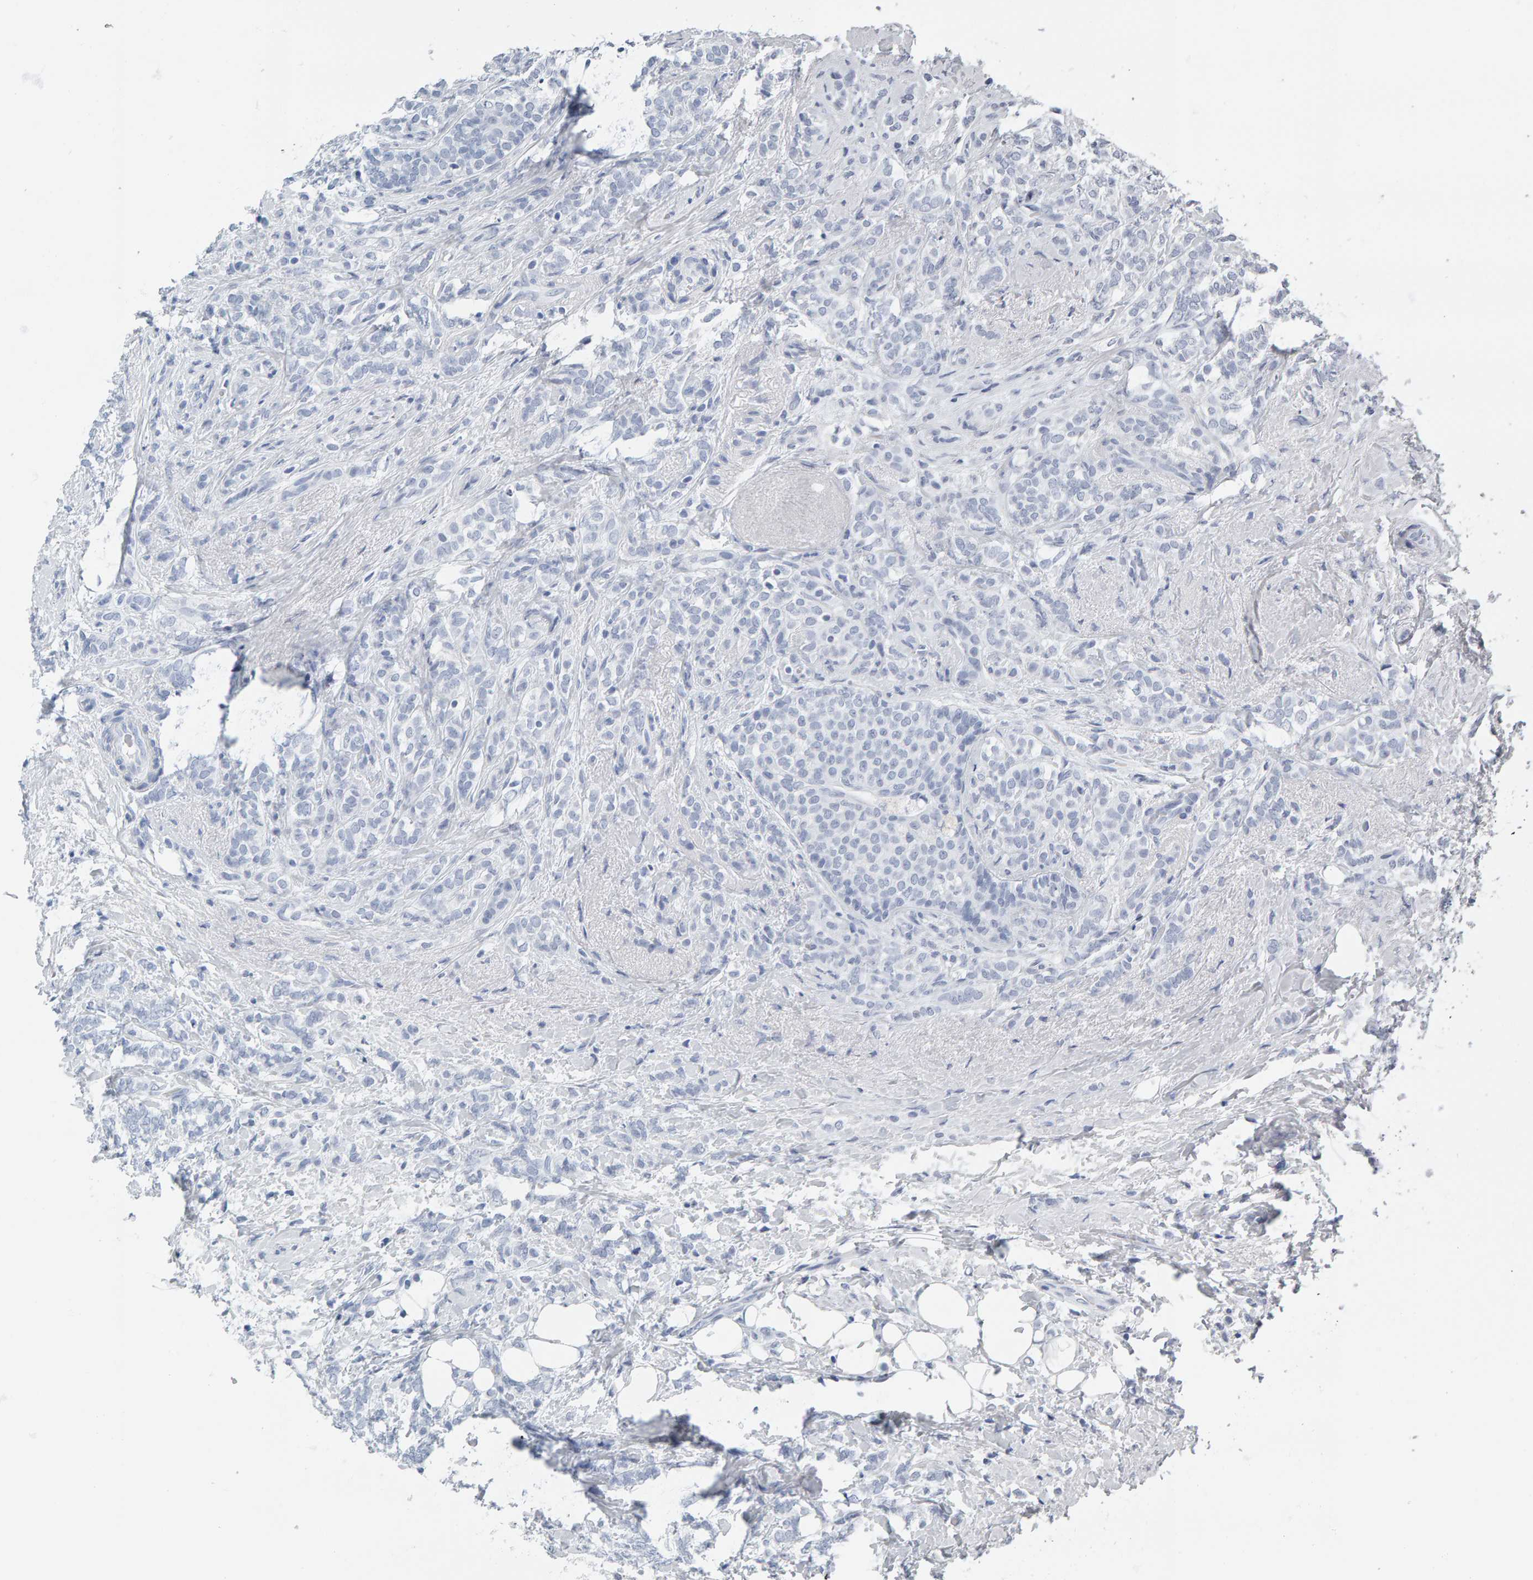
{"staining": {"intensity": "negative", "quantity": "none", "location": "none"}, "tissue": "breast cancer", "cell_type": "Tumor cells", "image_type": "cancer", "snomed": [{"axis": "morphology", "description": "Lobular carcinoma"}, {"axis": "topography", "description": "Breast"}], "caption": "Human breast lobular carcinoma stained for a protein using immunohistochemistry (IHC) displays no positivity in tumor cells.", "gene": "SPACA3", "patient": {"sex": "female", "age": 50}}